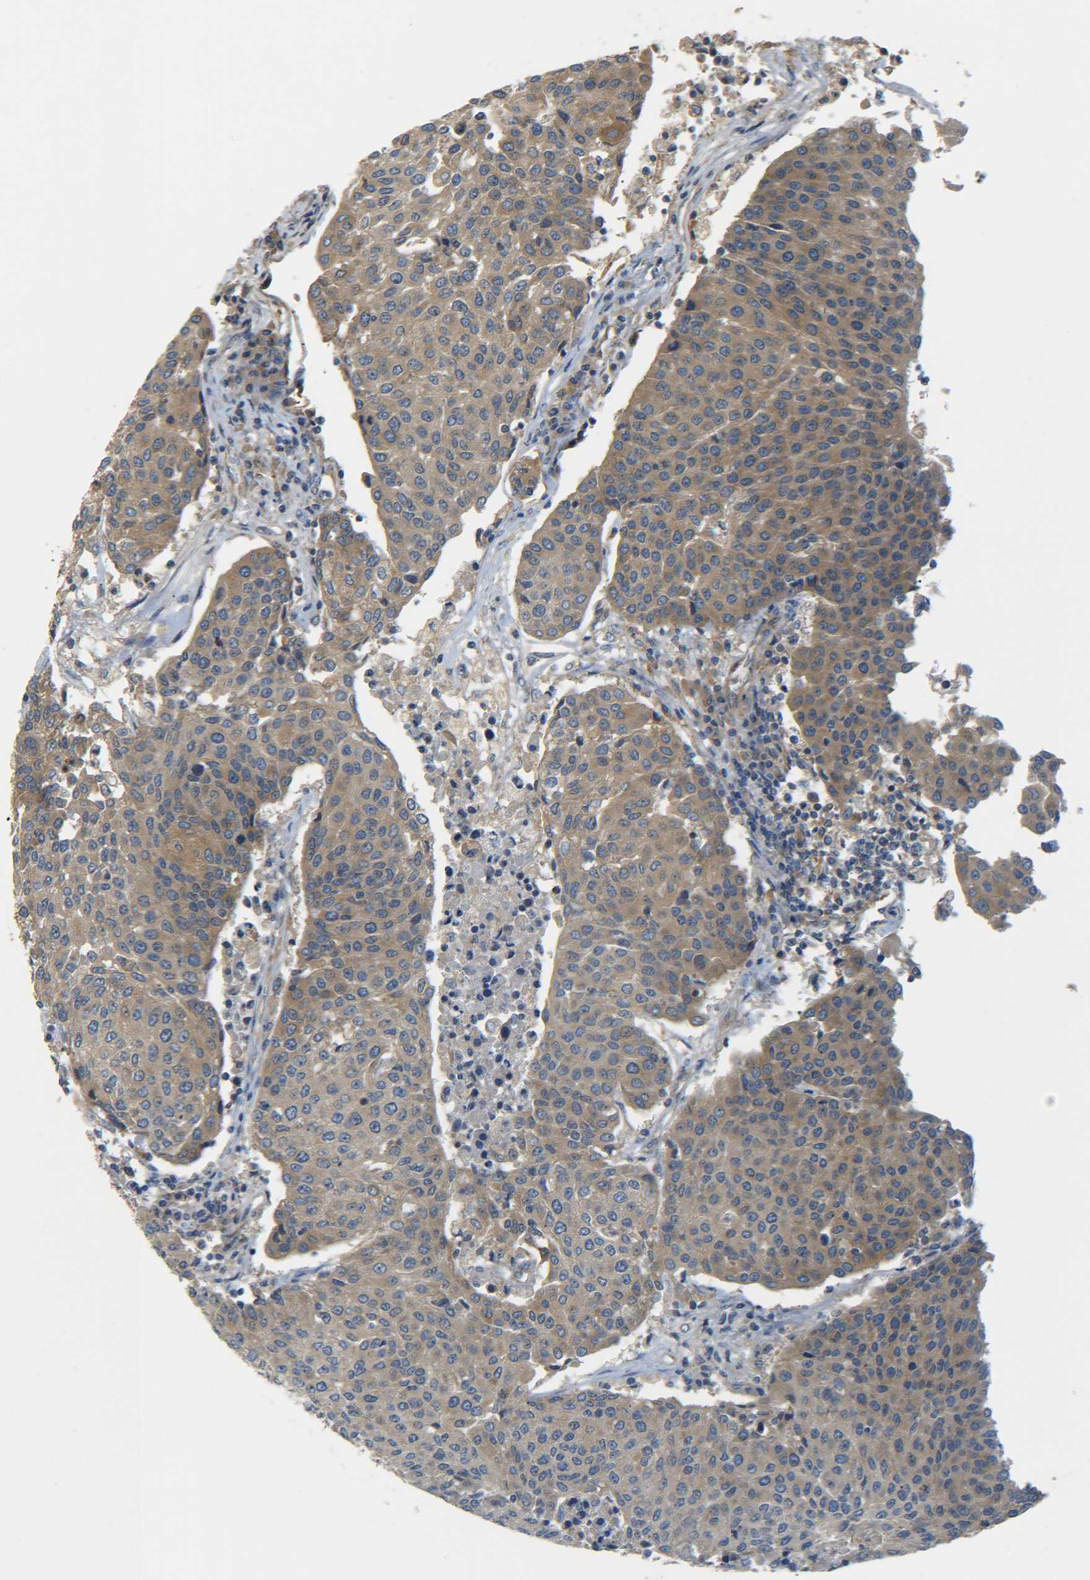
{"staining": {"intensity": "moderate", "quantity": ">75%", "location": "cytoplasmic/membranous"}, "tissue": "urothelial cancer", "cell_type": "Tumor cells", "image_type": "cancer", "snomed": [{"axis": "morphology", "description": "Urothelial carcinoma, High grade"}, {"axis": "topography", "description": "Urinary bladder"}], "caption": "IHC staining of urothelial cancer, which exhibits medium levels of moderate cytoplasmic/membranous staining in about >75% of tumor cells indicating moderate cytoplasmic/membranous protein positivity. The staining was performed using DAB (3,3'-diaminobenzidine) (brown) for protein detection and nuclei were counterstained in hematoxylin (blue).", "gene": "LRCH3", "patient": {"sex": "female", "age": 85}}